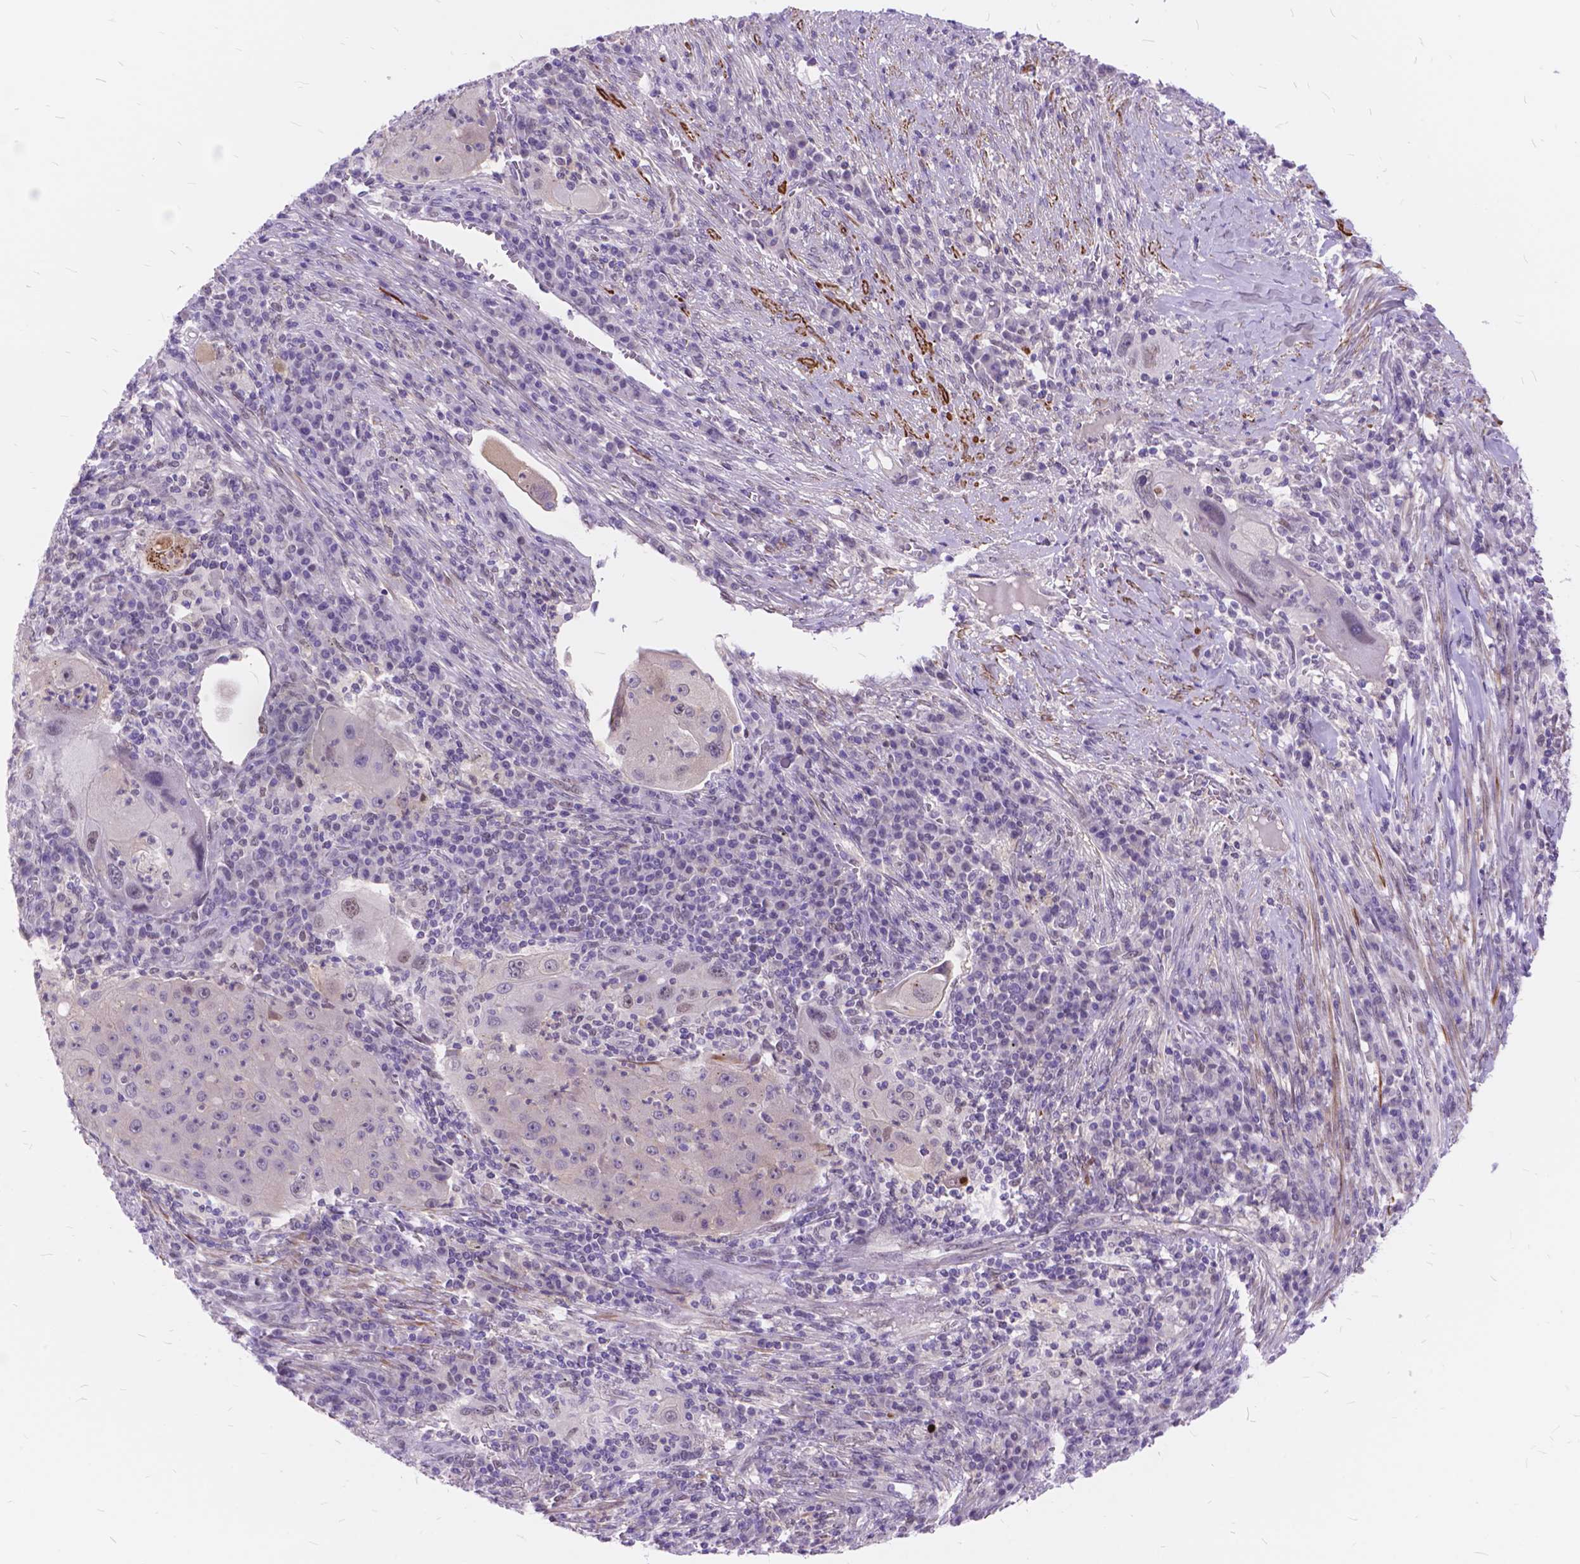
{"staining": {"intensity": "moderate", "quantity": "<25%", "location": "cytoplasmic/membranous"}, "tissue": "lung cancer", "cell_type": "Tumor cells", "image_type": "cancer", "snomed": [{"axis": "morphology", "description": "Squamous cell carcinoma, NOS"}, {"axis": "topography", "description": "Lung"}], "caption": "Lung cancer stained with a protein marker demonstrates moderate staining in tumor cells.", "gene": "MAN2C1", "patient": {"sex": "female", "age": 59}}